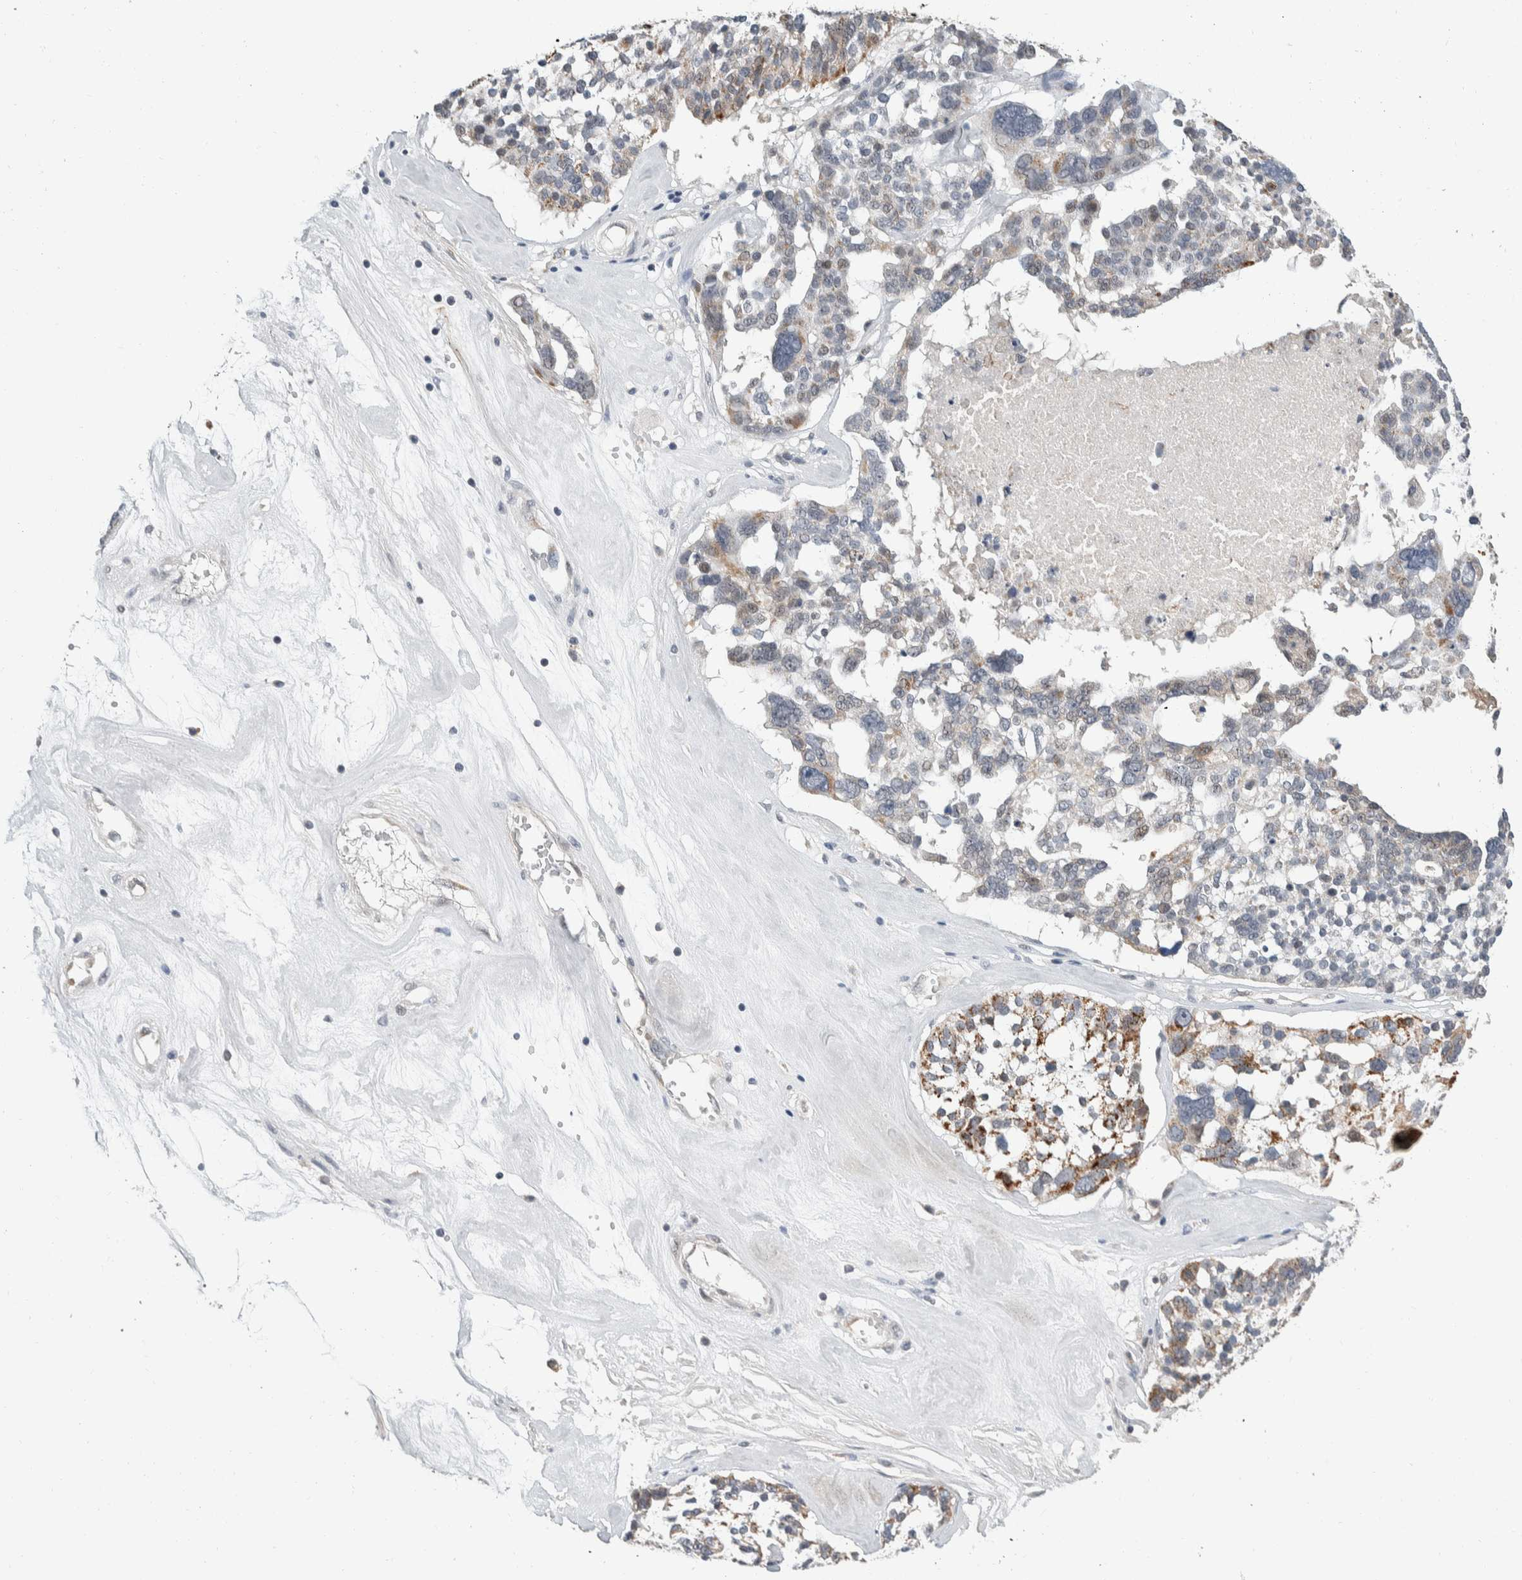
{"staining": {"intensity": "moderate", "quantity": "<25%", "location": "cytoplasmic/membranous"}, "tissue": "ovarian cancer", "cell_type": "Tumor cells", "image_type": "cancer", "snomed": [{"axis": "morphology", "description": "Cystadenocarcinoma, serous, NOS"}, {"axis": "topography", "description": "Ovary"}], "caption": "Immunohistochemical staining of human ovarian cancer exhibits moderate cytoplasmic/membranous protein expression in about <25% of tumor cells.", "gene": "SHPK", "patient": {"sex": "female", "age": 59}}